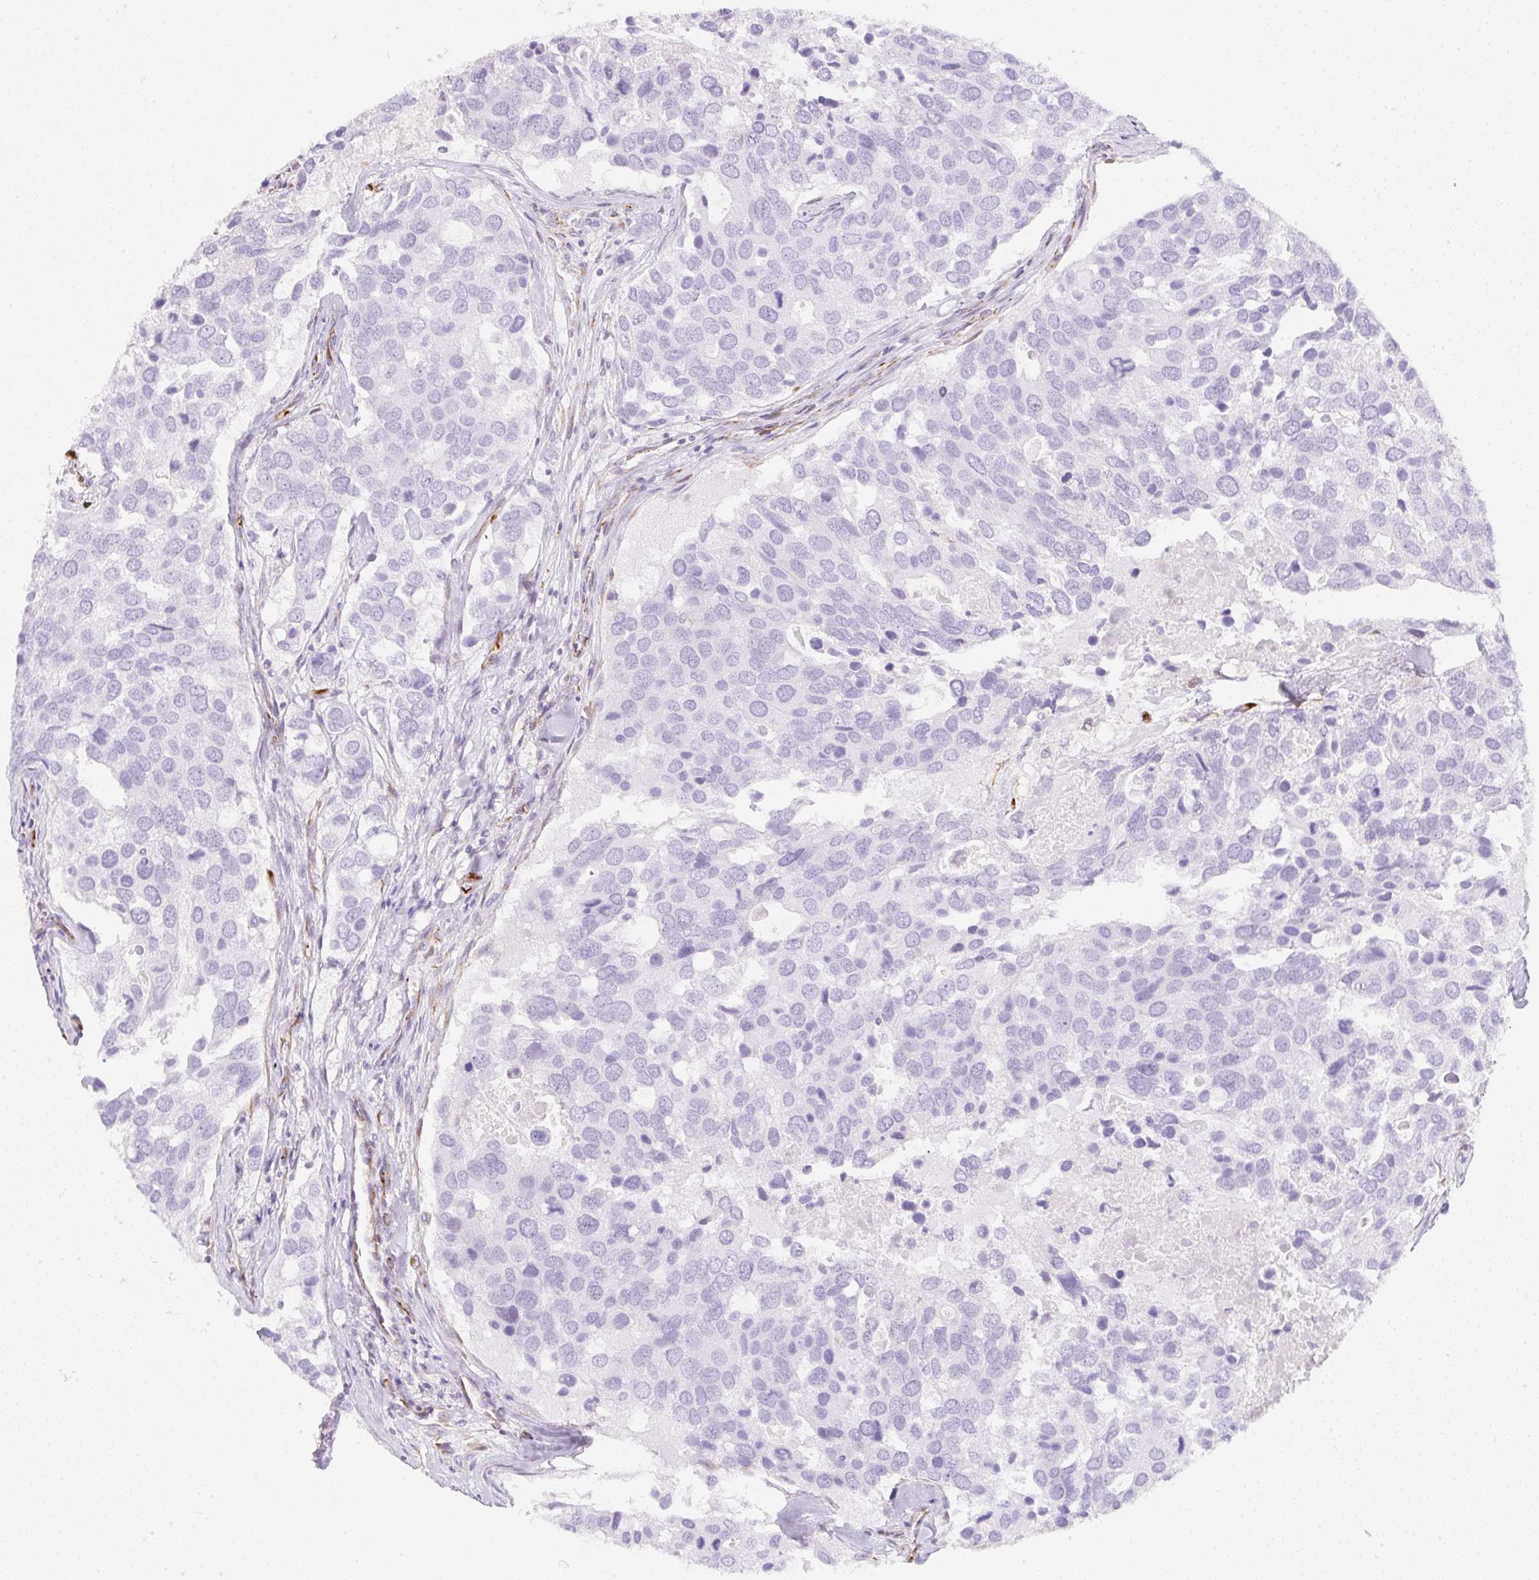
{"staining": {"intensity": "negative", "quantity": "none", "location": "none"}, "tissue": "breast cancer", "cell_type": "Tumor cells", "image_type": "cancer", "snomed": [{"axis": "morphology", "description": "Duct carcinoma"}, {"axis": "topography", "description": "Breast"}], "caption": "Immunohistochemistry (IHC) photomicrograph of neoplastic tissue: intraductal carcinoma (breast) stained with DAB exhibits no significant protein positivity in tumor cells.", "gene": "ZNF689", "patient": {"sex": "female", "age": 83}}